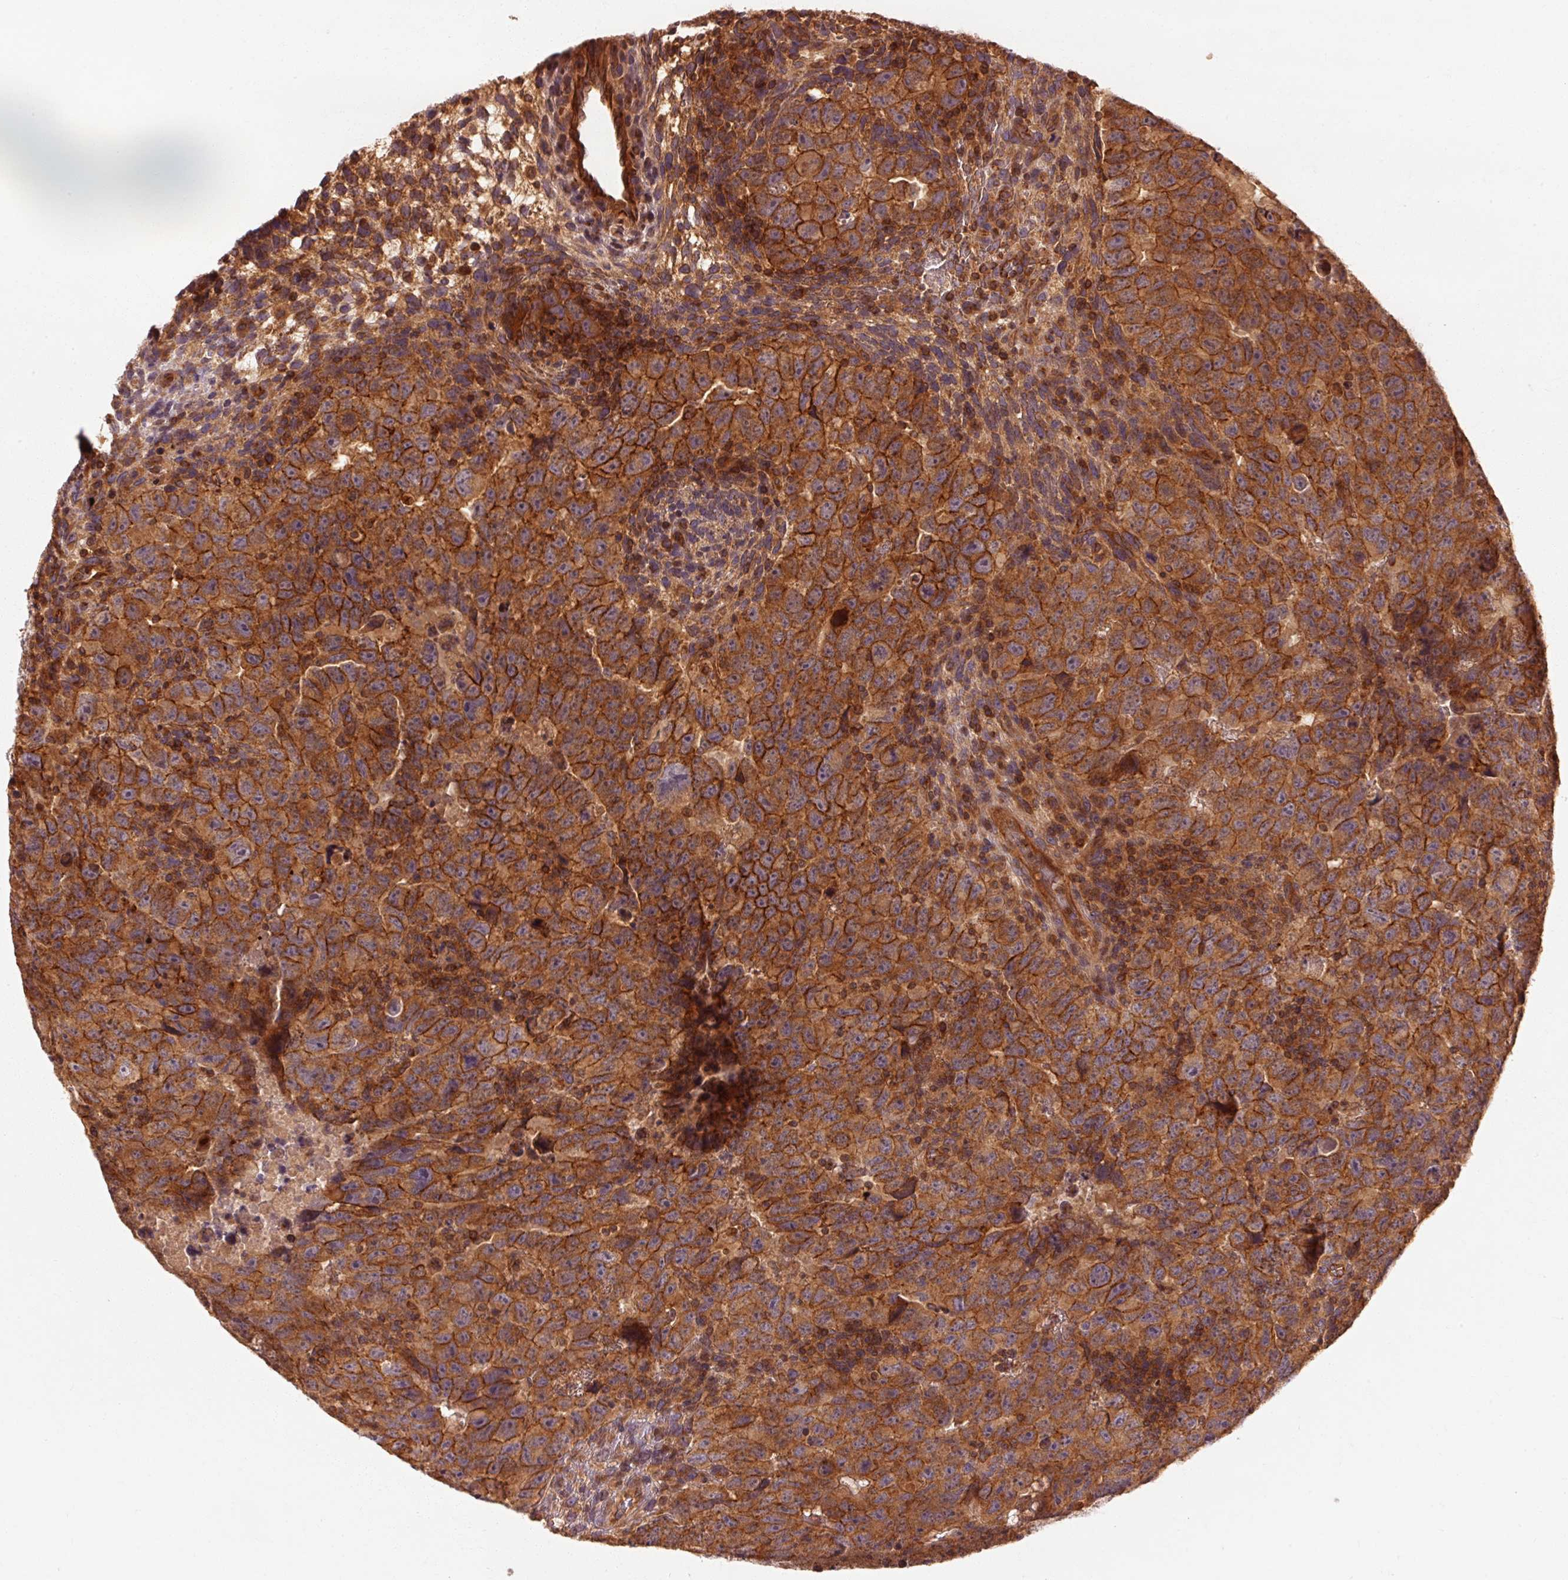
{"staining": {"intensity": "strong", "quantity": ">75%", "location": "cytoplasmic/membranous"}, "tissue": "testis cancer", "cell_type": "Tumor cells", "image_type": "cancer", "snomed": [{"axis": "morphology", "description": "Carcinoma, Embryonal, NOS"}, {"axis": "topography", "description": "Testis"}], "caption": "About >75% of tumor cells in human testis embryonal carcinoma demonstrate strong cytoplasmic/membranous protein expression as visualized by brown immunohistochemical staining.", "gene": "CTNNA1", "patient": {"sex": "male", "age": 24}}